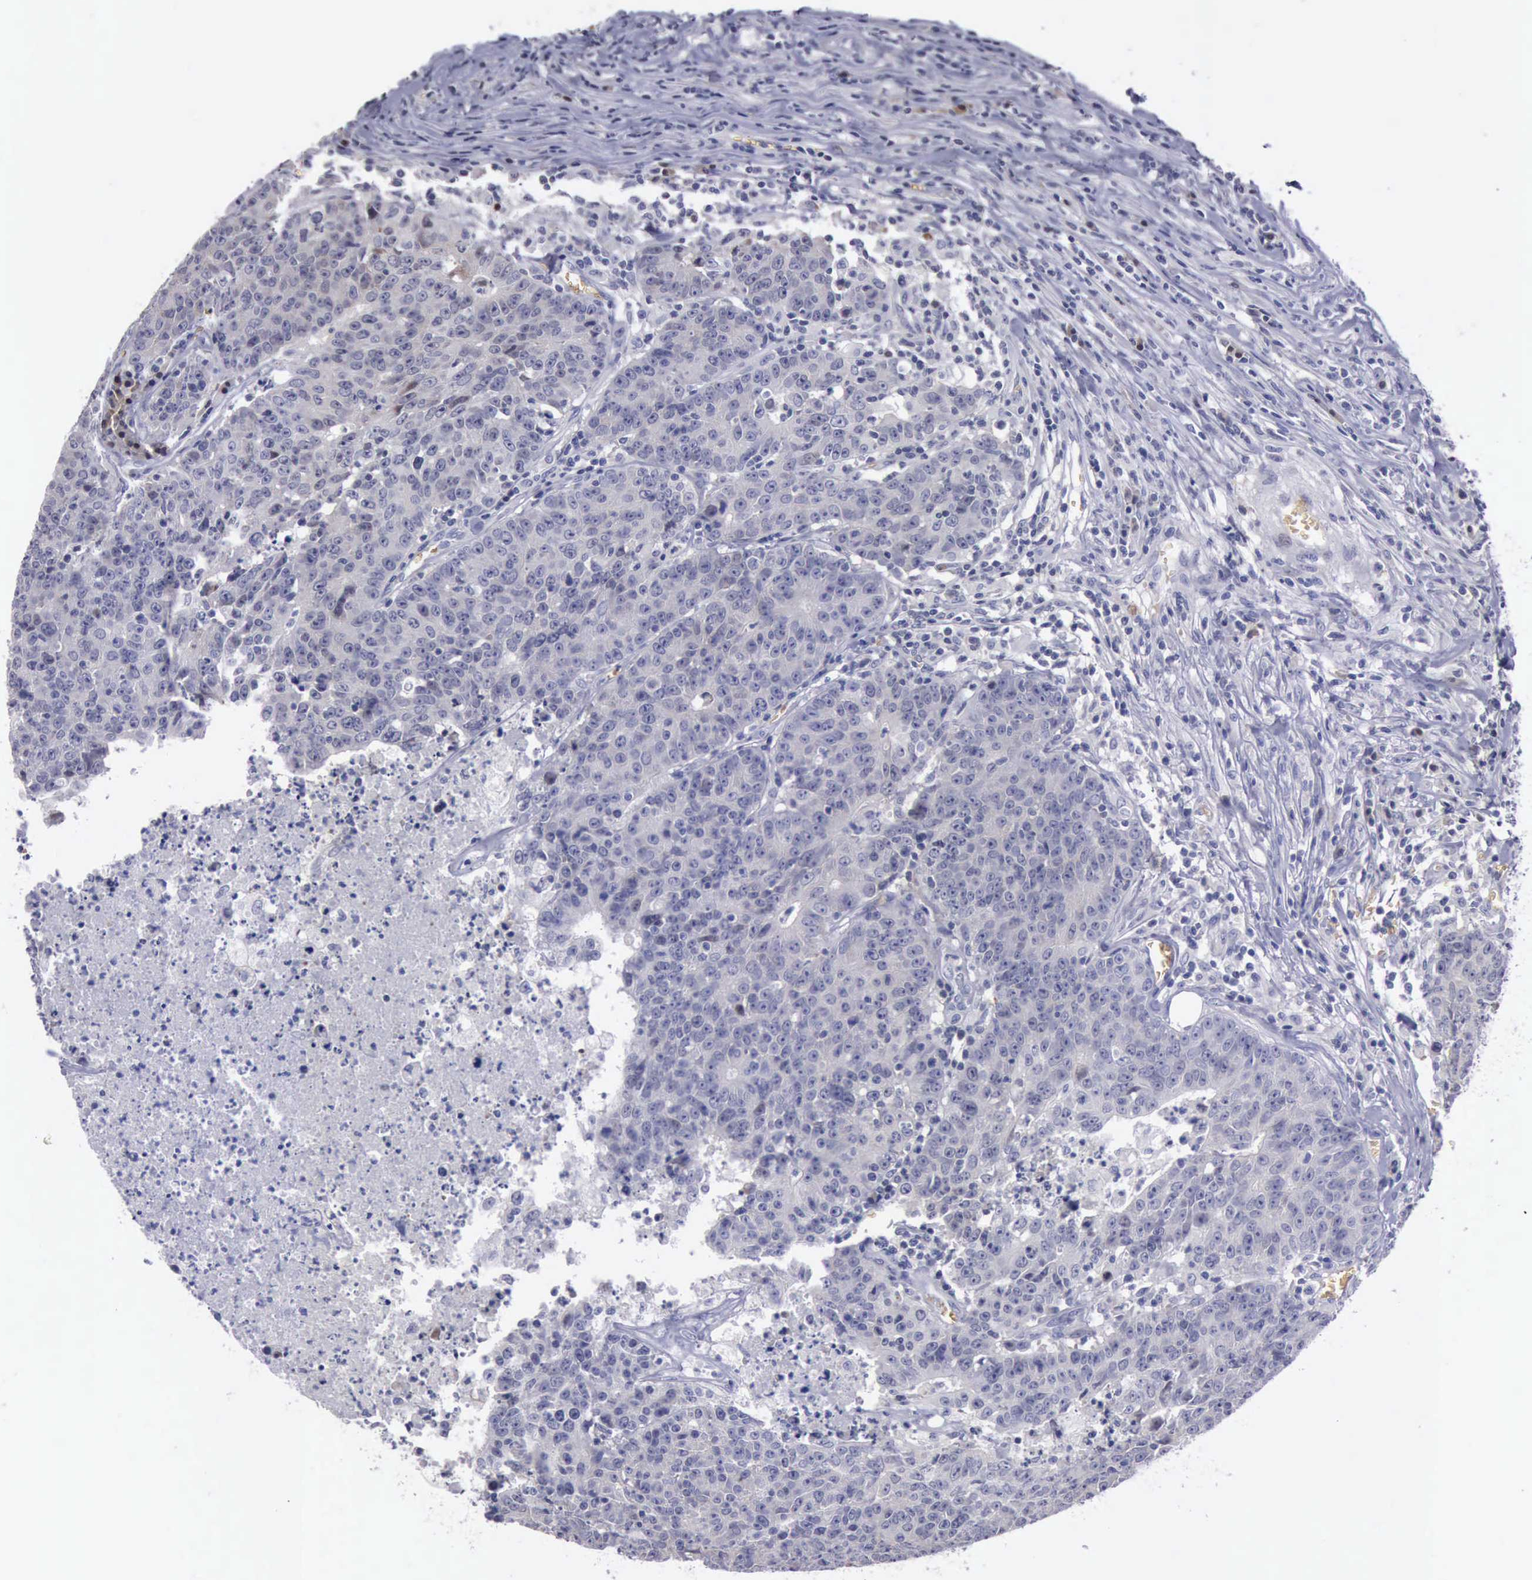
{"staining": {"intensity": "negative", "quantity": "none", "location": "none"}, "tissue": "colorectal cancer", "cell_type": "Tumor cells", "image_type": "cancer", "snomed": [{"axis": "morphology", "description": "Adenocarcinoma, NOS"}, {"axis": "topography", "description": "Colon"}], "caption": "Tumor cells show no significant protein positivity in colorectal adenocarcinoma.", "gene": "CEP128", "patient": {"sex": "female", "age": 53}}